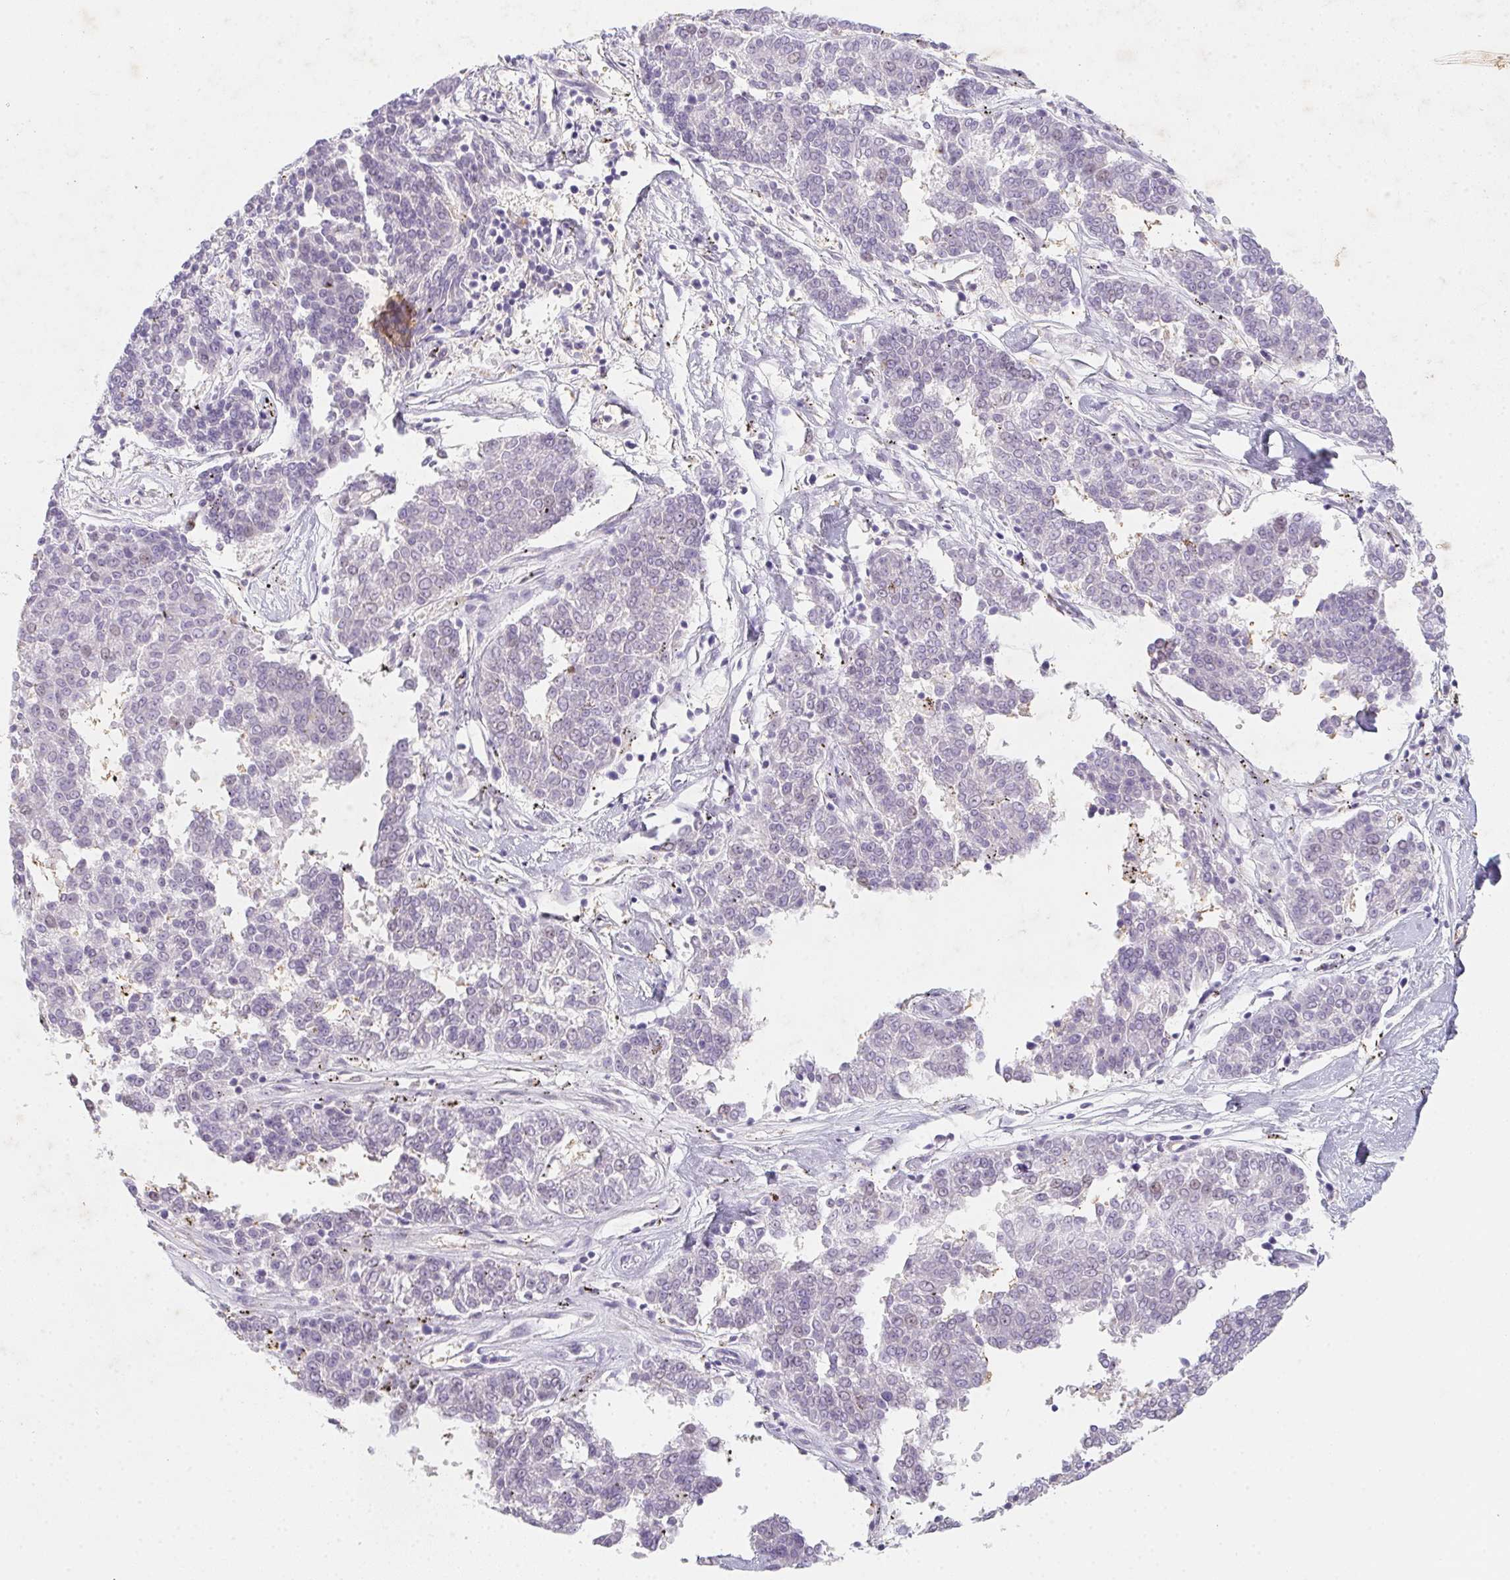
{"staining": {"intensity": "negative", "quantity": "none", "location": "none"}, "tissue": "melanoma", "cell_type": "Tumor cells", "image_type": "cancer", "snomed": [{"axis": "morphology", "description": "Malignant melanoma, NOS"}, {"axis": "topography", "description": "Skin"}], "caption": "Tumor cells are negative for brown protein staining in malignant melanoma. Brightfield microscopy of immunohistochemistry (IHC) stained with DAB (3,3'-diaminobenzidine) (brown) and hematoxylin (blue), captured at high magnification.", "gene": "DCD", "patient": {"sex": "female", "age": 72}}